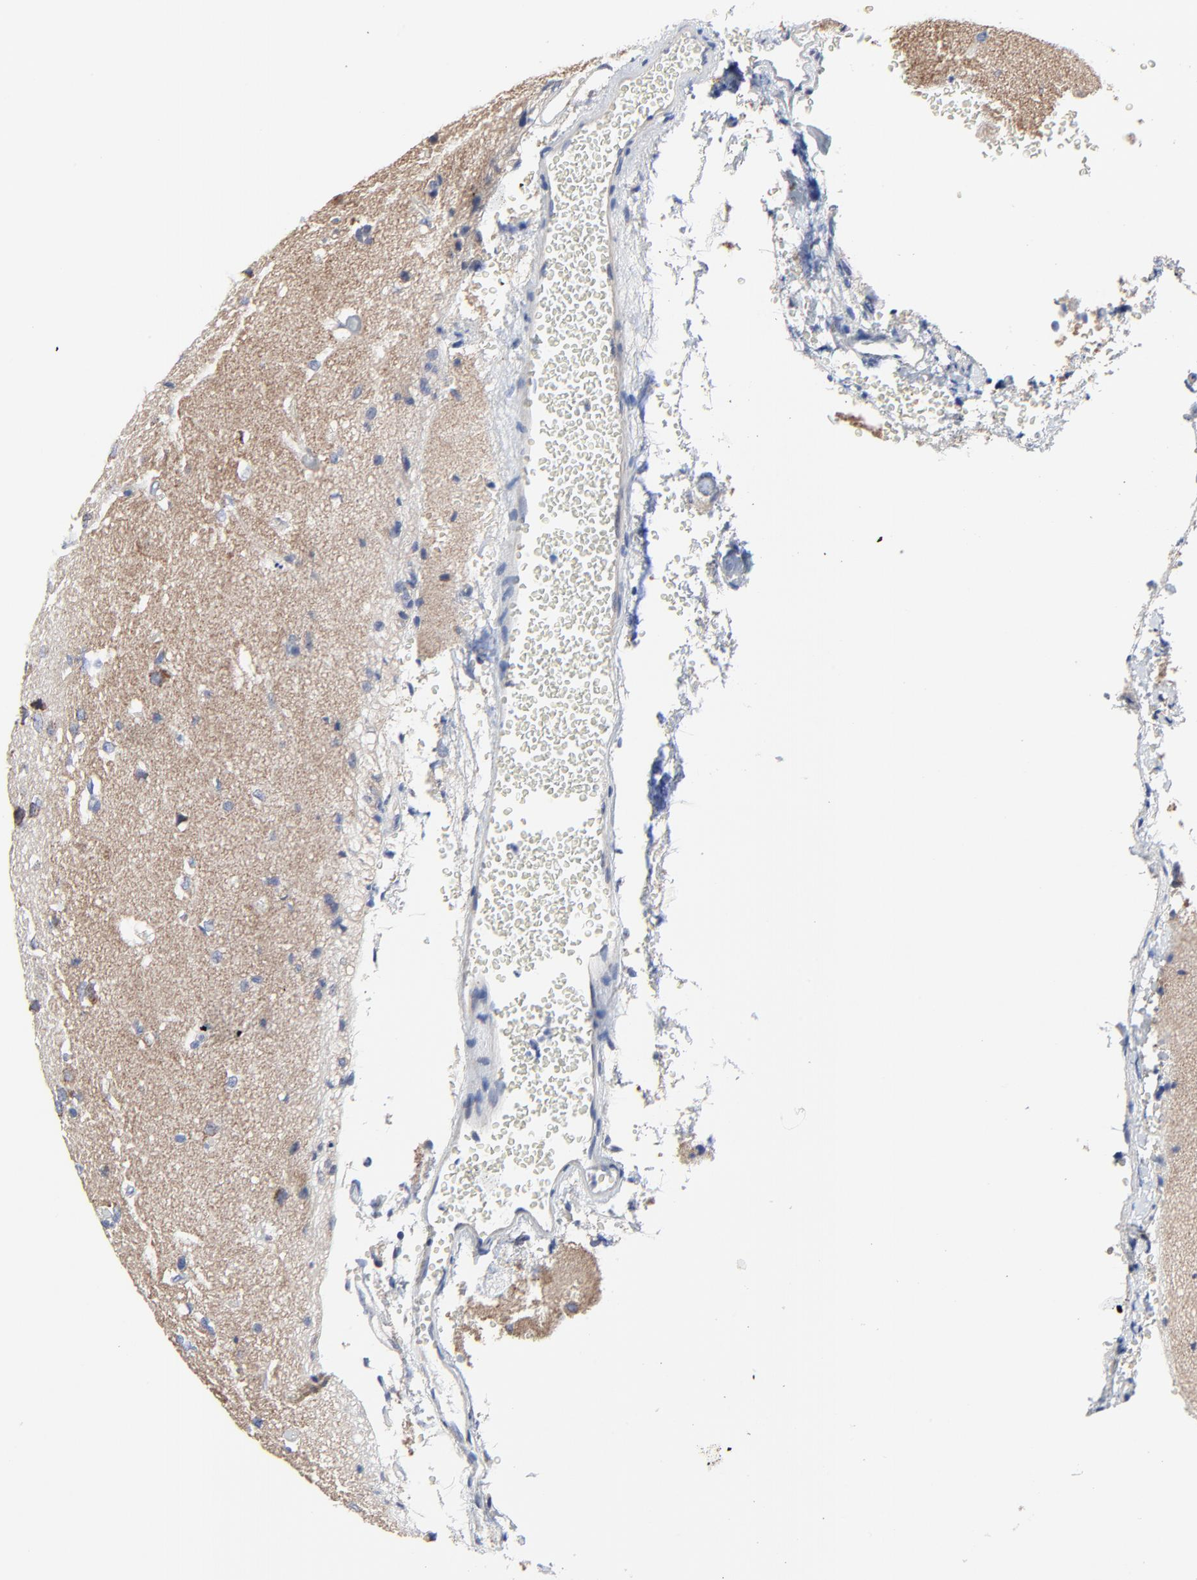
{"staining": {"intensity": "weak", "quantity": "25%-75%", "location": "cytoplasmic/membranous"}, "tissue": "glioma", "cell_type": "Tumor cells", "image_type": "cancer", "snomed": [{"axis": "morphology", "description": "Glioma, malignant, High grade"}, {"axis": "topography", "description": "Brain"}], "caption": "High-grade glioma (malignant) tissue exhibits weak cytoplasmic/membranous positivity in about 25%-75% of tumor cells (DAB IHC with brightfield microscopy, high magnification).", "gene": "DHRSX", "patient": {"sex": "male", "age": 68}}